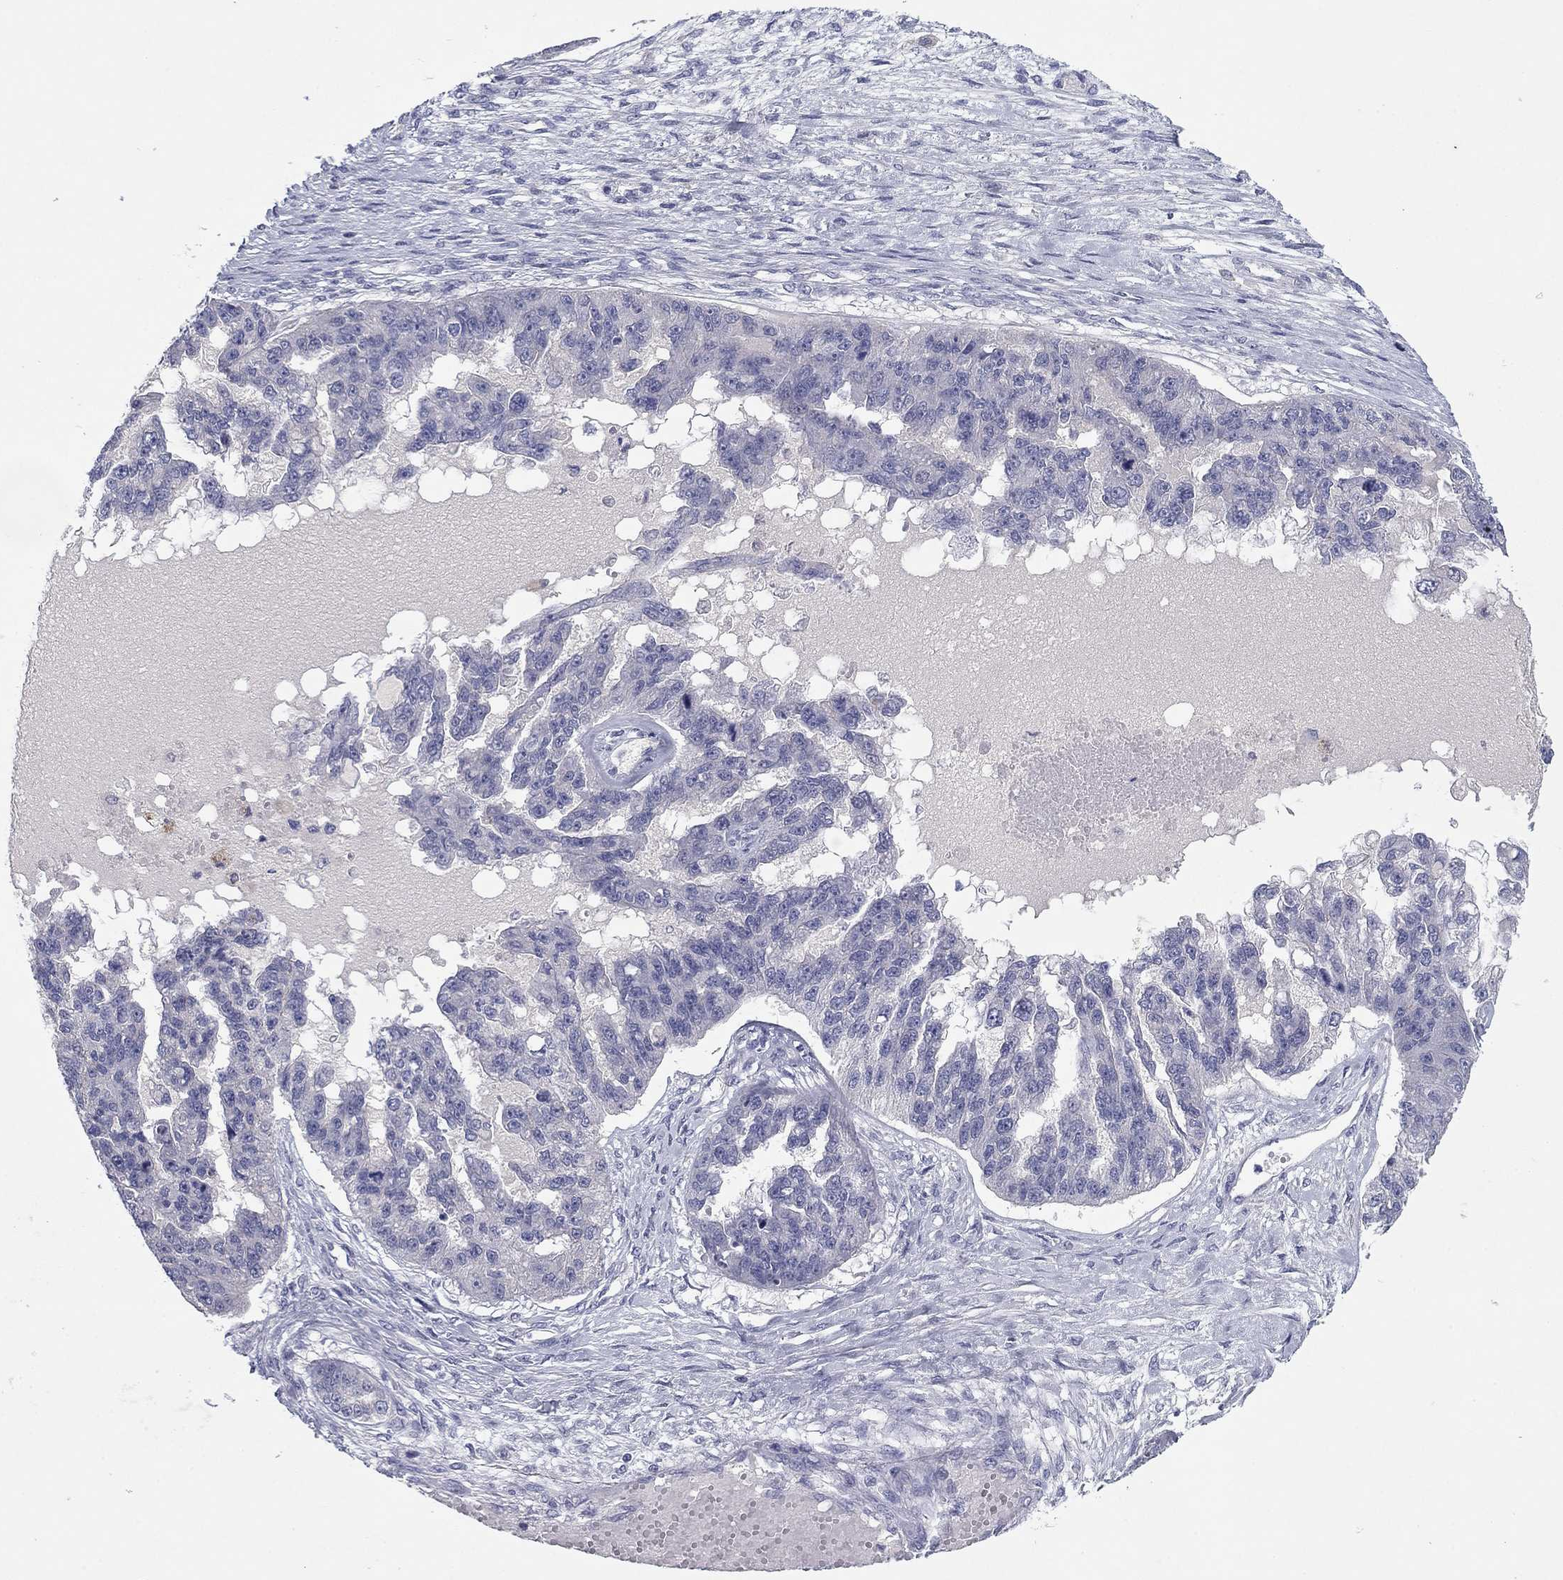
{"staining": {"intensity": "negative", "quantity": "none", "location": "none"}, "tissue": "ovarian cancer", "cell_type": "Tumor cells", "image_type": "cancer", "snomed": [{"axis": "morphology", "description": "Cystadenocarcinoma, serous, NOS"}, {"axis": "topography", "description": "Ovary"}], "caption": "Tumor cells show no significant protein expression in serous cystadenocarcinoma (ovarian).", "gene": "CNTNAP4", "patient": {"sex": "female", "age": 58}}